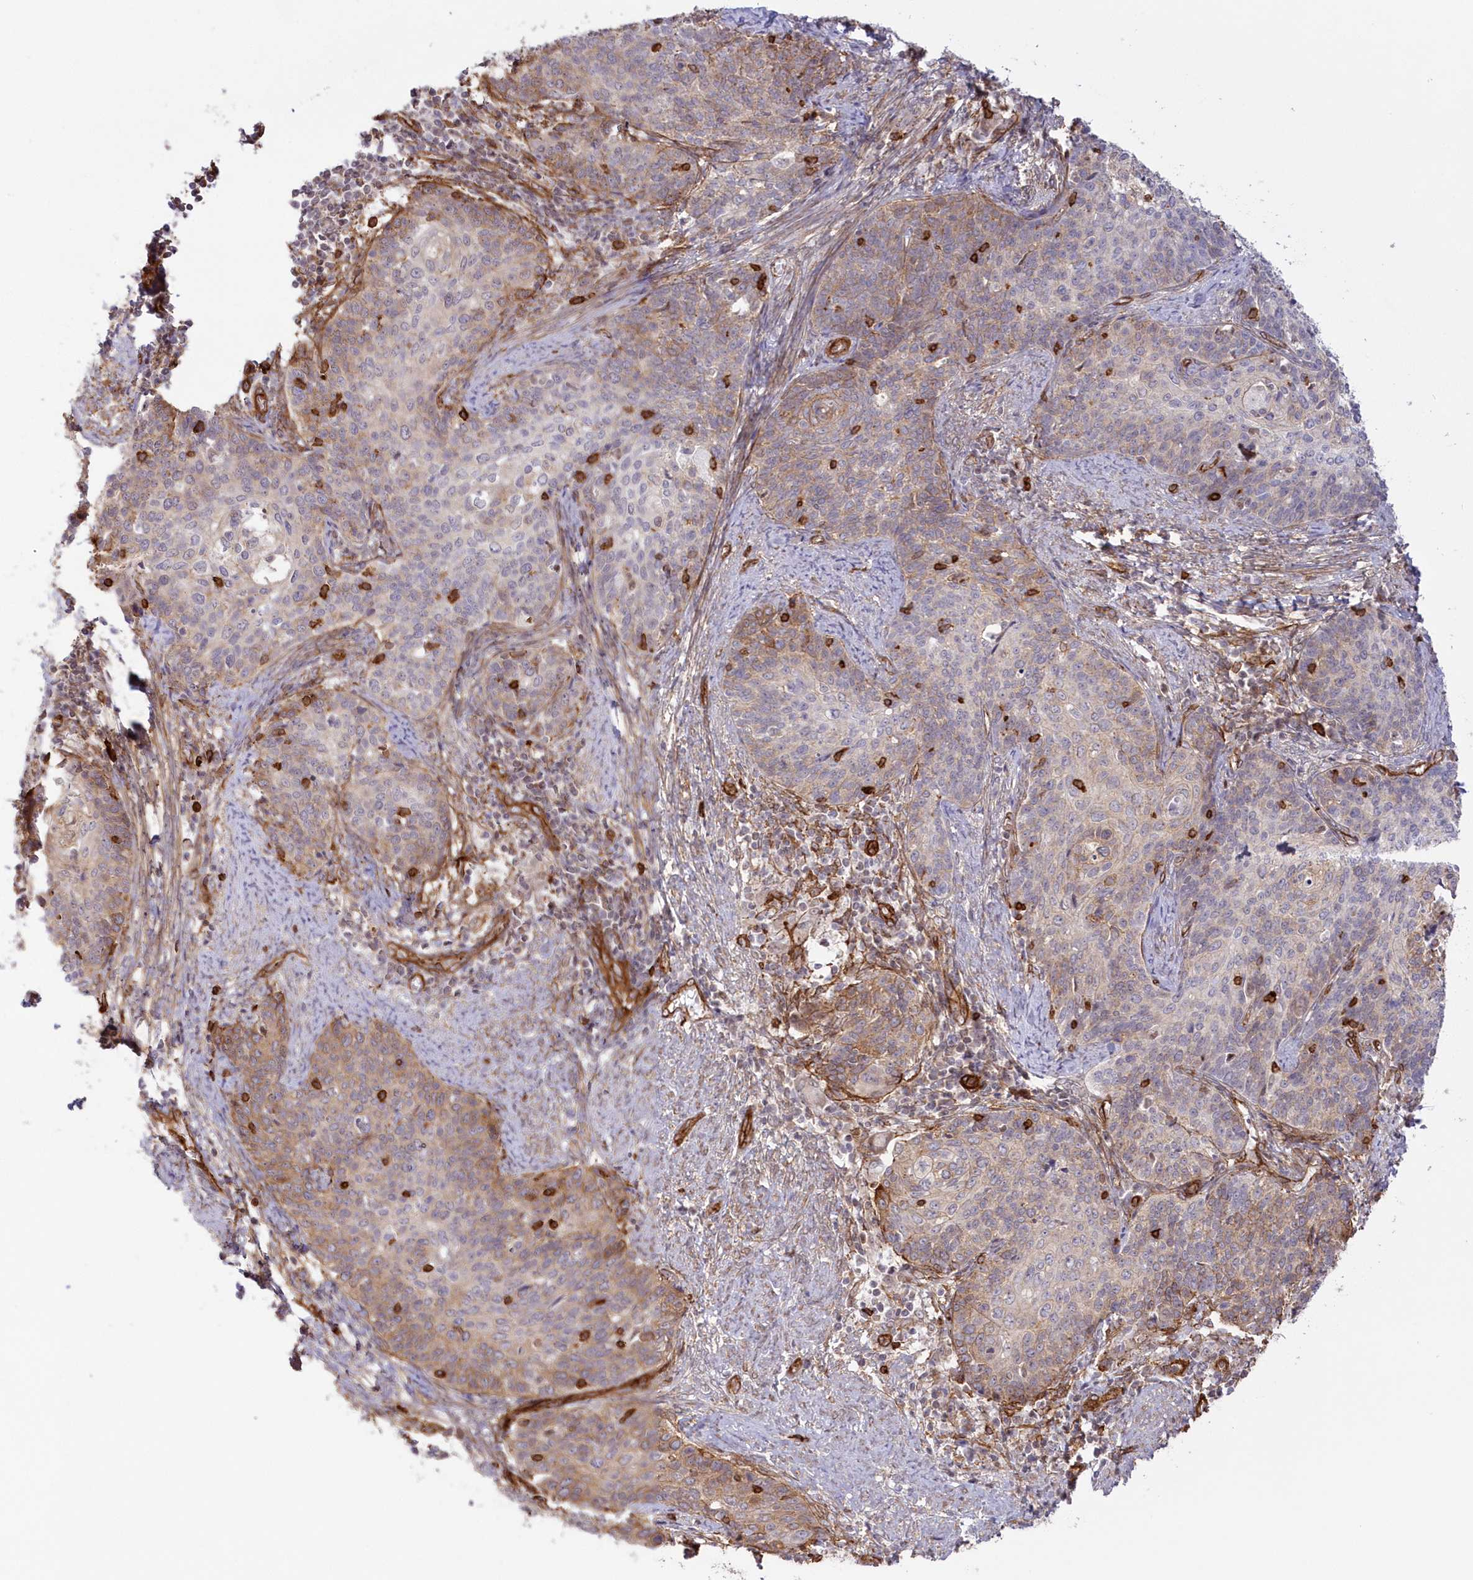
{"staining": {"intensity": "weak", "quantity": "<25%", "location": "cytoplasmic/membranous"}, "tissue": "cervical cancer", "cell_type": "Tumor cells", "image_type": "cancer", "snomed": [{"axis": "morphology", "description": "Squamous cell carcinoma, NOS"}, {"axis": "topography", "description": "Cervix"}], "caption": "Tumor cells are negative for brown protein staining in cervical squamous cell carcinoma.", "gene": "AFAP1L2", "patient": {"sex": "female", "age": 39}}